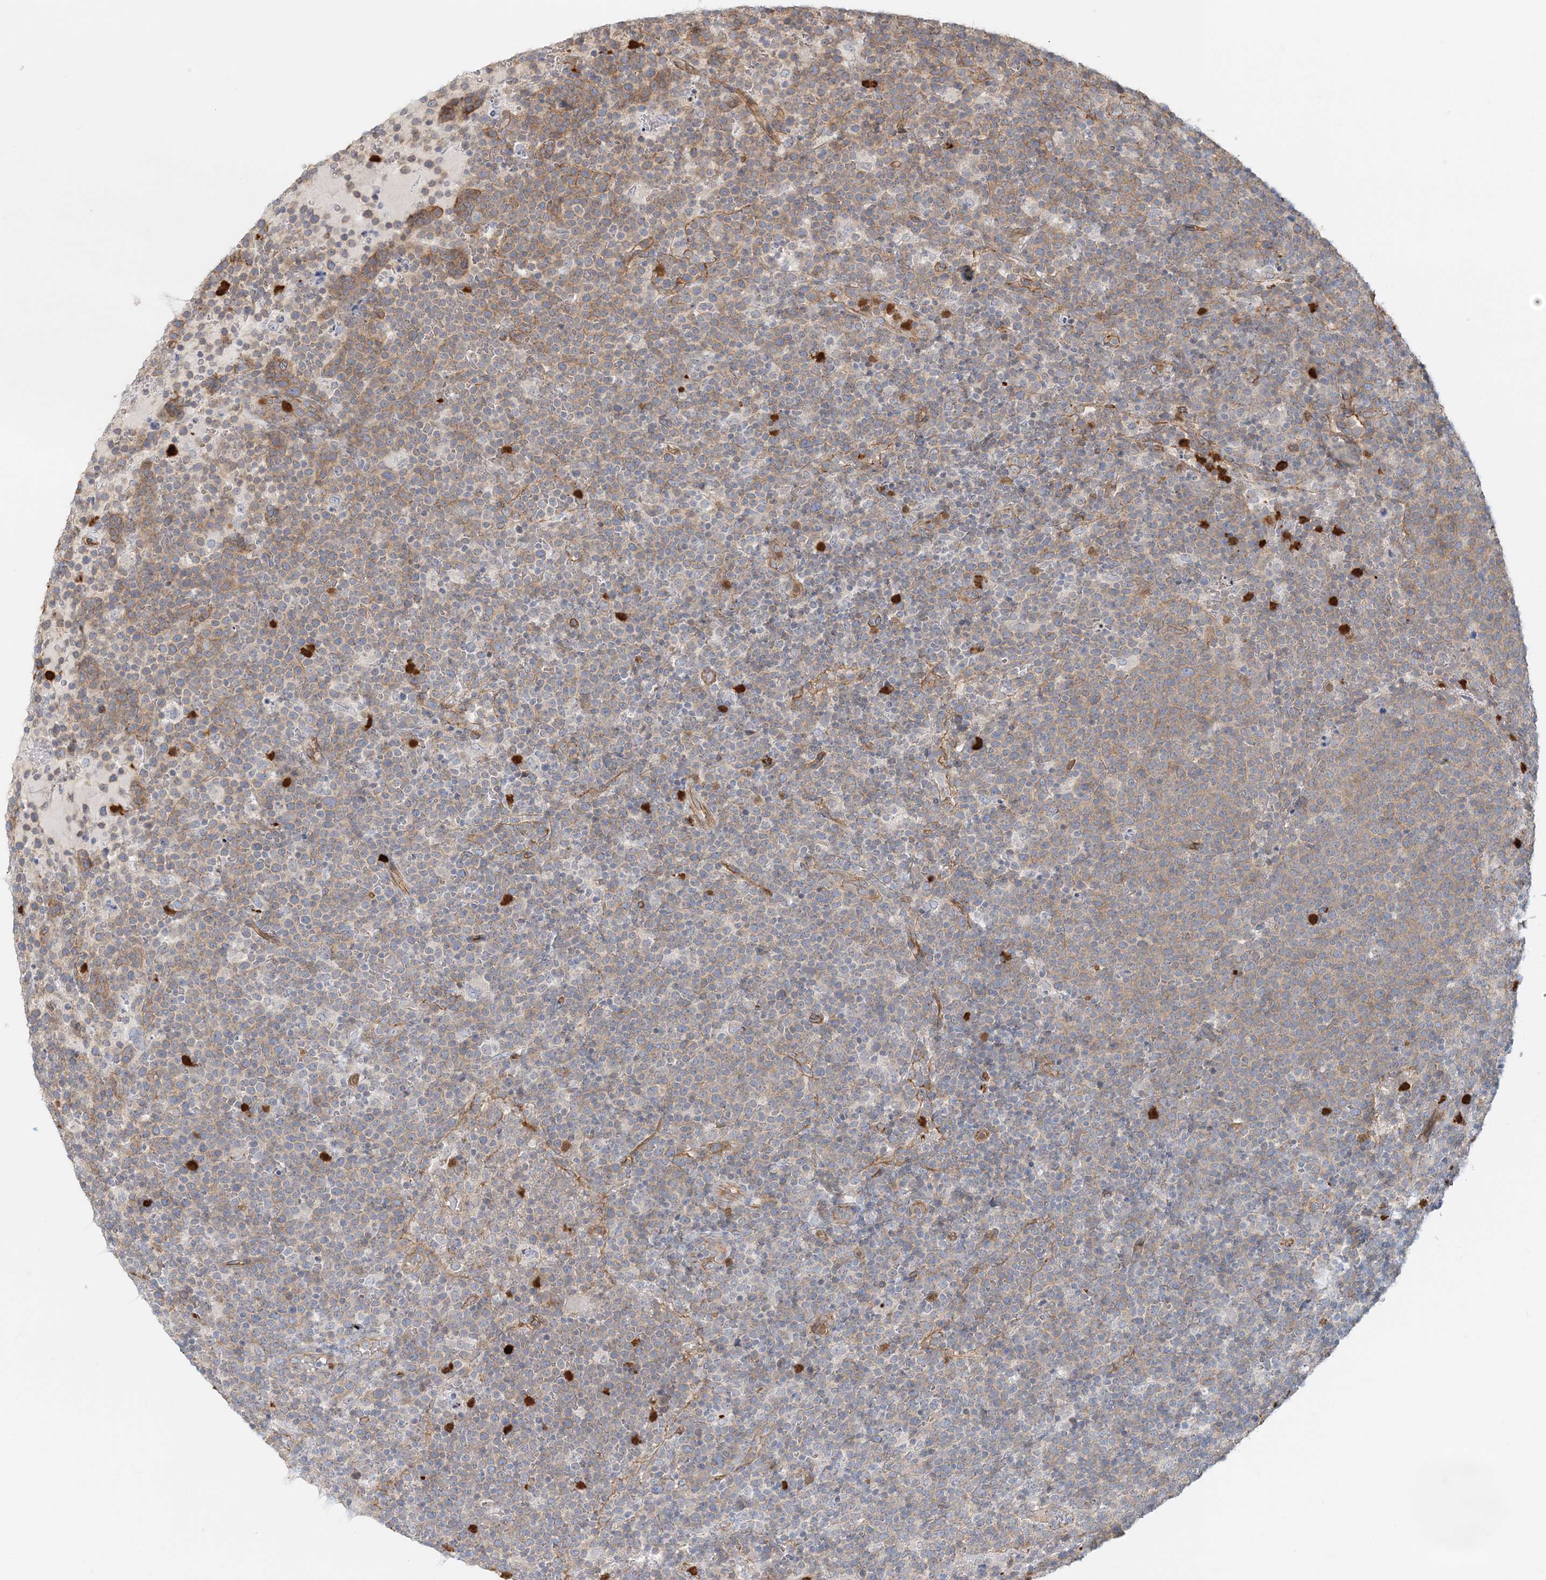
{"staining": {"intensity": "weak", "quantity": "25%-75%", "location": "cytoplasmic/membranous"}, "tissue": "lymphoma", "cell_type": "Tumor cells", "image_type": "cancer", "snomed": [{"axis": "morphology", "description": "Malignant lymphoma, non-Hodgkin's type, High grade"}, {"axis": "topography", "description": "Lymph node"}], "caption": "Immunohistochemistry (IHC) image of high-grade malignant lymphoma, non-Hodgkin's type stained for a protein (brown), which reveals low levels of weak cytoplasmic/membranous positivity in about 25%-75% of tumor cells.", "gene": "DNAH1", "patient": {"sex": "male", "age": 61}}